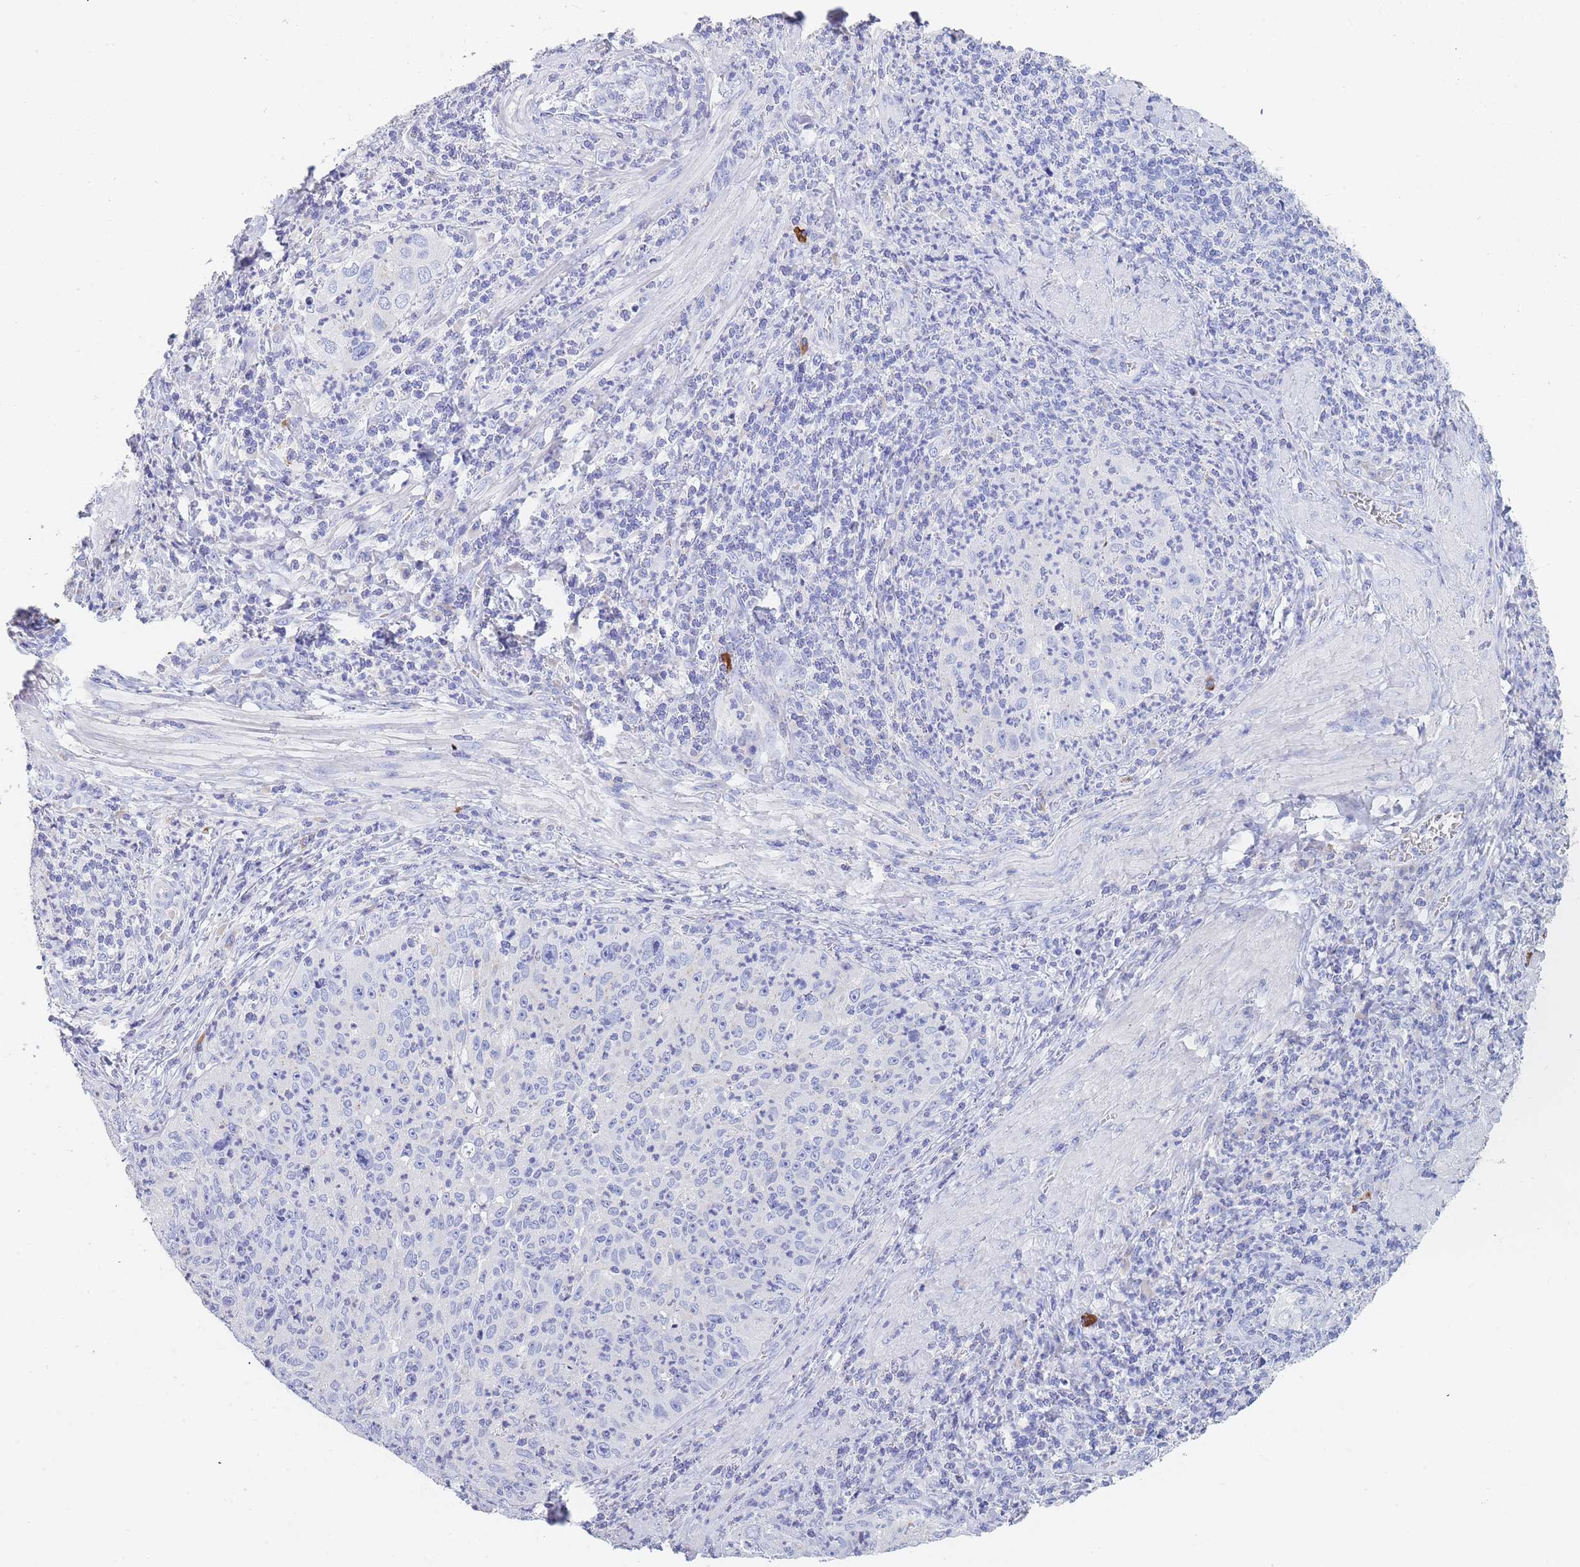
{"staining": {"intensity": "negative", "quantity": "none", "location": "none"}, "tissue": "cervical cancer", "cell_type": "Tumor cells", "image_type": "cancer", "snomed": [{"axis": "morphology", "description": "Squamous cell carcinoma, NOS"}, {"axis": "topography", "description": "Cervix"}], "caption": "An image of human cervical cancer (squamous cell carcinoma) is negative for staining in tumor cells.", "gene": "SLC25A35", "patient": {"sex": "female", "age": 30}}